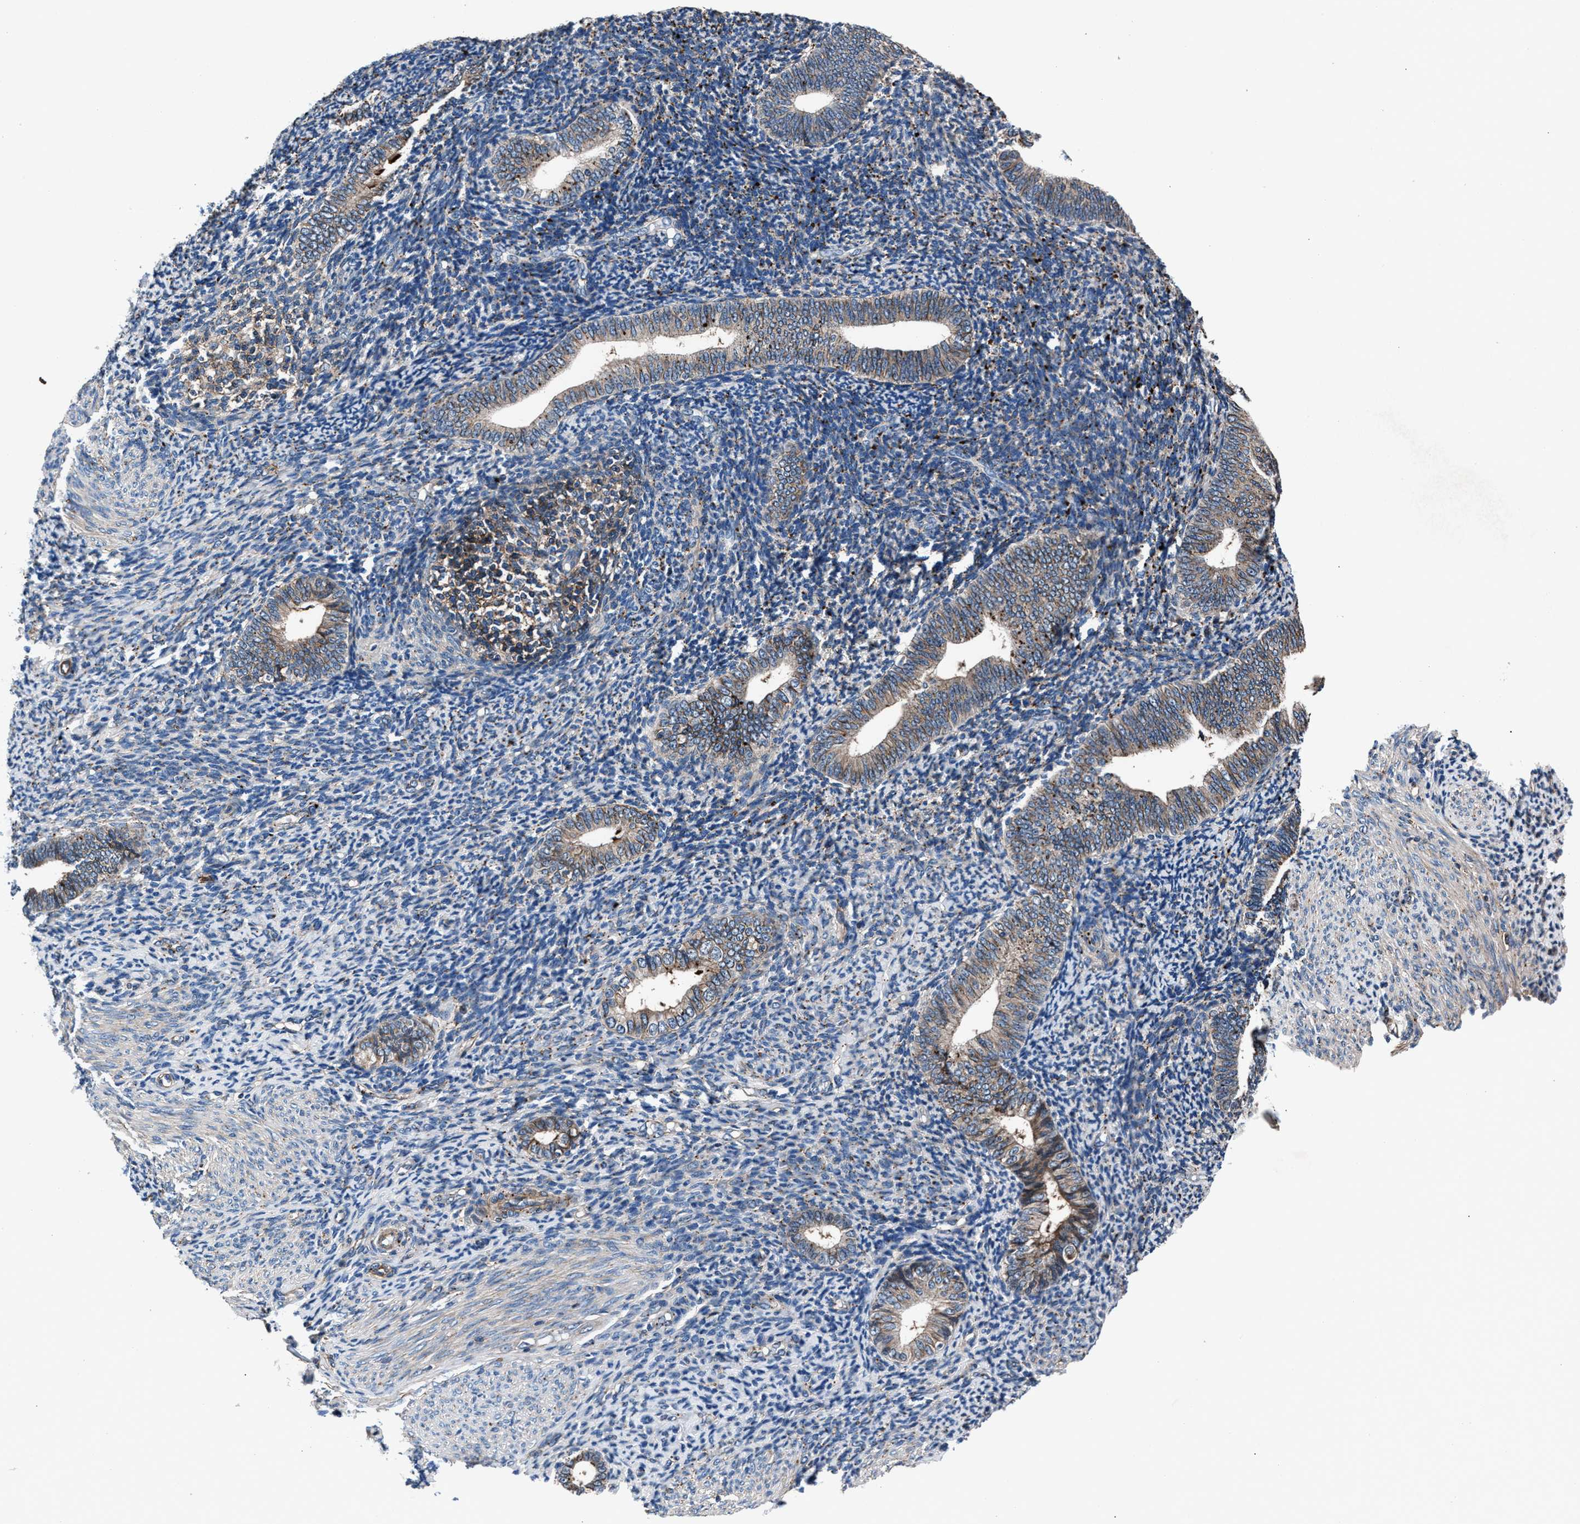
{"staining": {"intensity": "weak", "quantity": "<25%", "location": "cytoplasmic/membranous"}, "tissue": "endometrium", "cell_type": "Cells in endometrial stroma", "image_type": "normal", "snomed": [{"axis": "morphology", "description": "Normal tissue, NOS"}, {"axis": "topography", "description": "Endometrium"}], "caption": "IHC of unremarkable endometrium exhibits no expression in cells in endometrial stroma.", "gene": "MFSD11", "patient": {"sex": "female", "age": 66}}